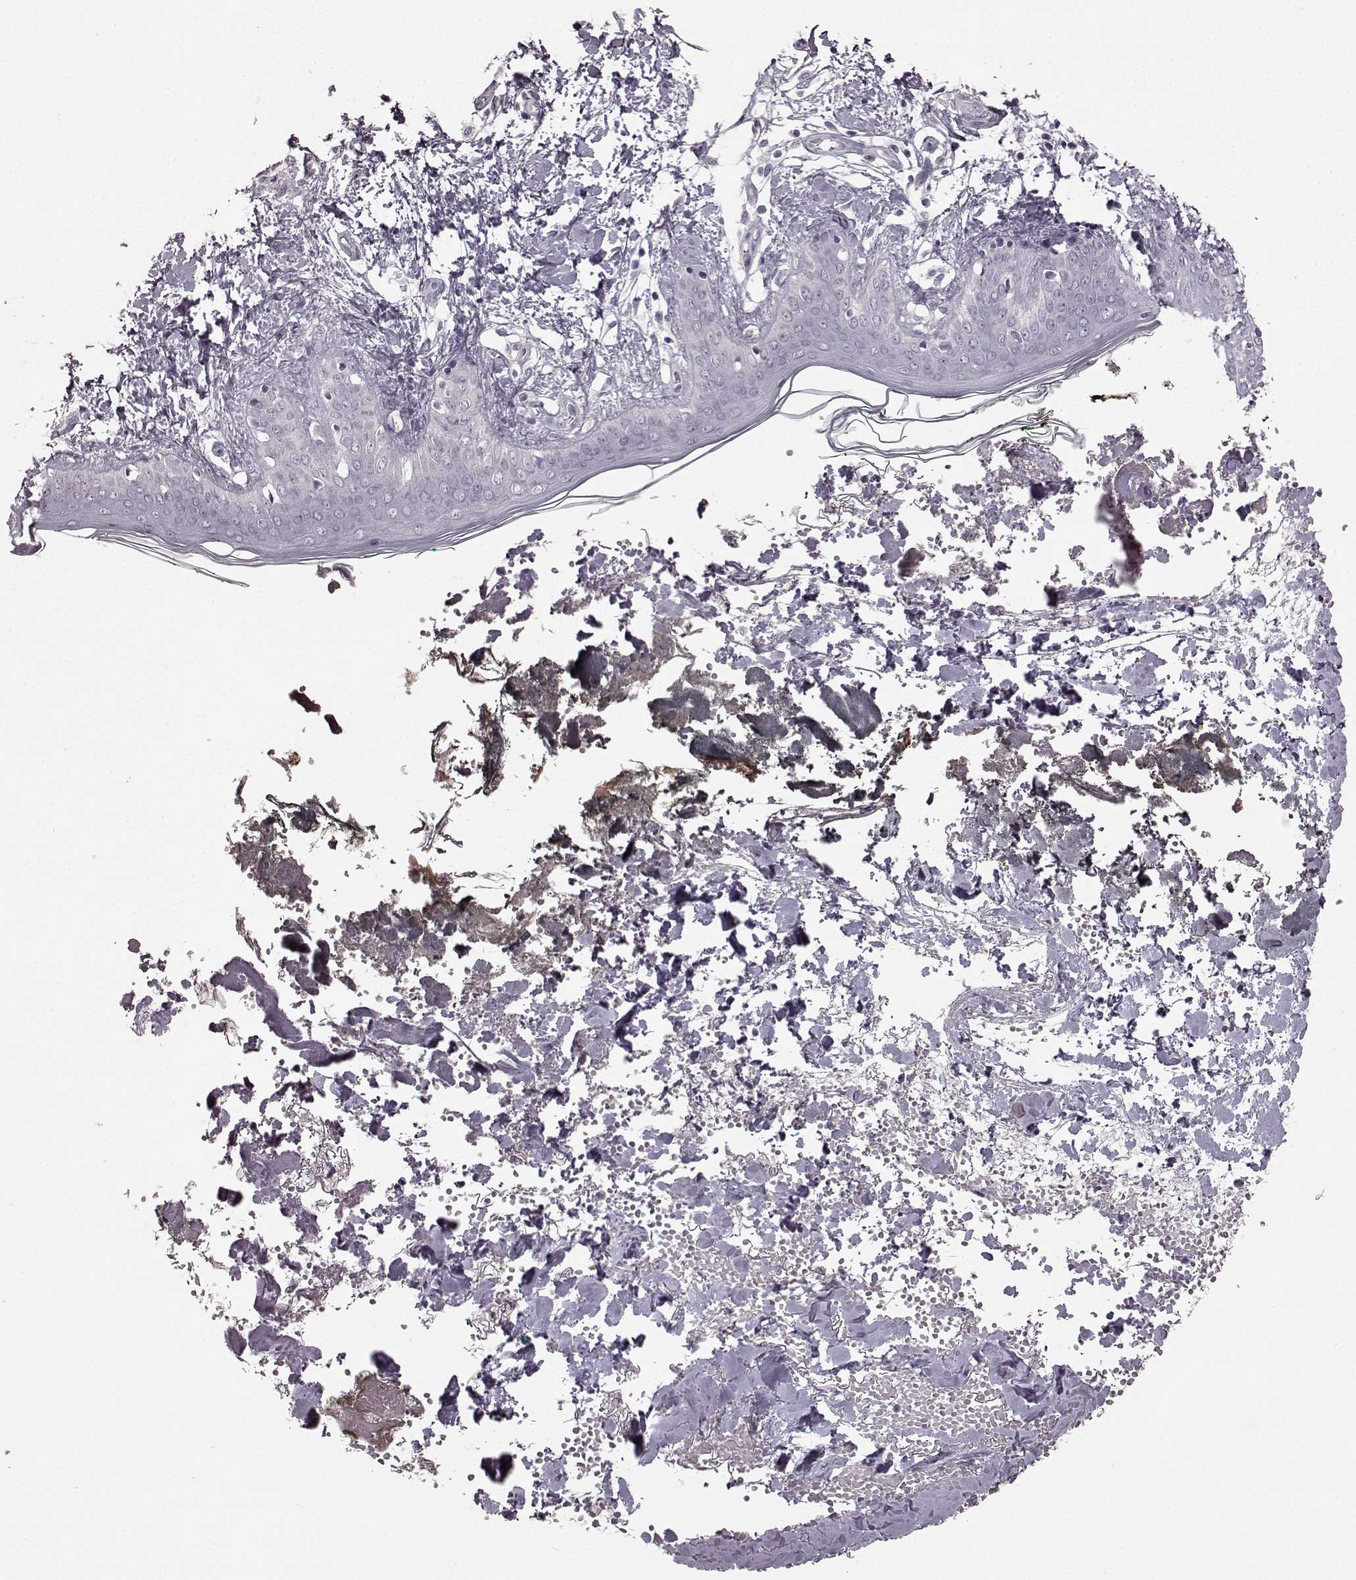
{"staining": {"intensity": "negative", "quantity": "none", "location": "none"}, "tissue": "skin", "cell_type": "Fibroblasts", "image_type": "normal", "snomed": [{"axis": "morphology", "description": "Normal tissue, NOS"}, {"axis": "topography", "description": "Skin"}], "caption": "Immunohistochemical staining of normal human skin exhibits no significant expression in fibroblasts. (DAB immunohistochemistry visualized using brightfield microscopy, high magnification).", "gene": "LHB", "patient": {"sex": "female", "age": 34}}